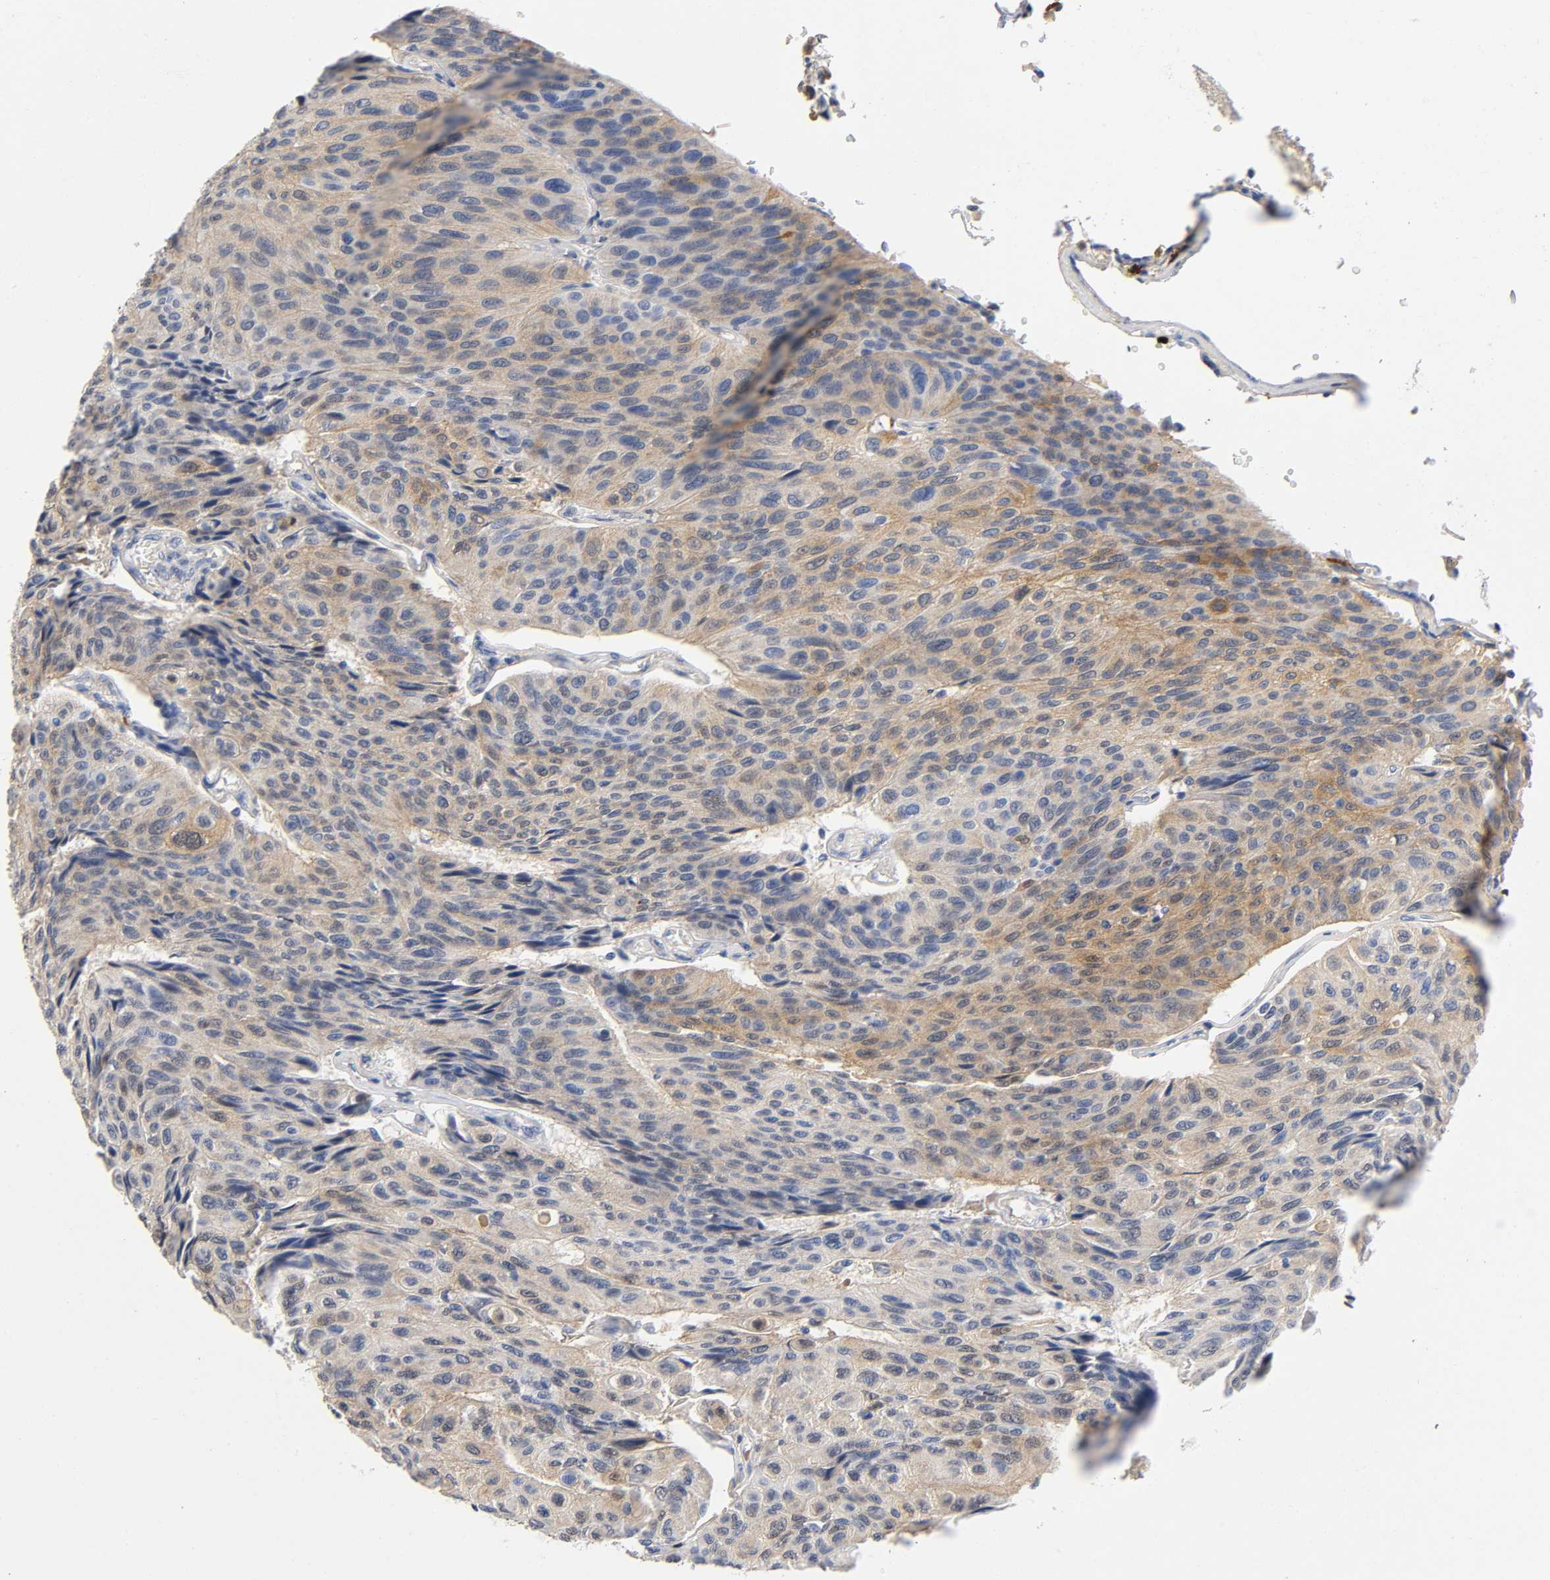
{"staining": {"intensity": "moderate", "quantity": ">75%", "location": "cytoplasmic/membranous"}, "tissue": "urothelial cancer", "cell_type": "Tumor cells", "image_type": "cancer", "snomed": [{"axis": "morphology", "description": "Urothelial carcinoma, High grade"}, {"axis": "topography", "description": "Urinary bladder"}], "caption": "Urothelial cancer stained with a protein marker demonstrates moderate staining in tumor cells.", "gene": "TNC", "patient": {"sex": "male", "age": 66}}